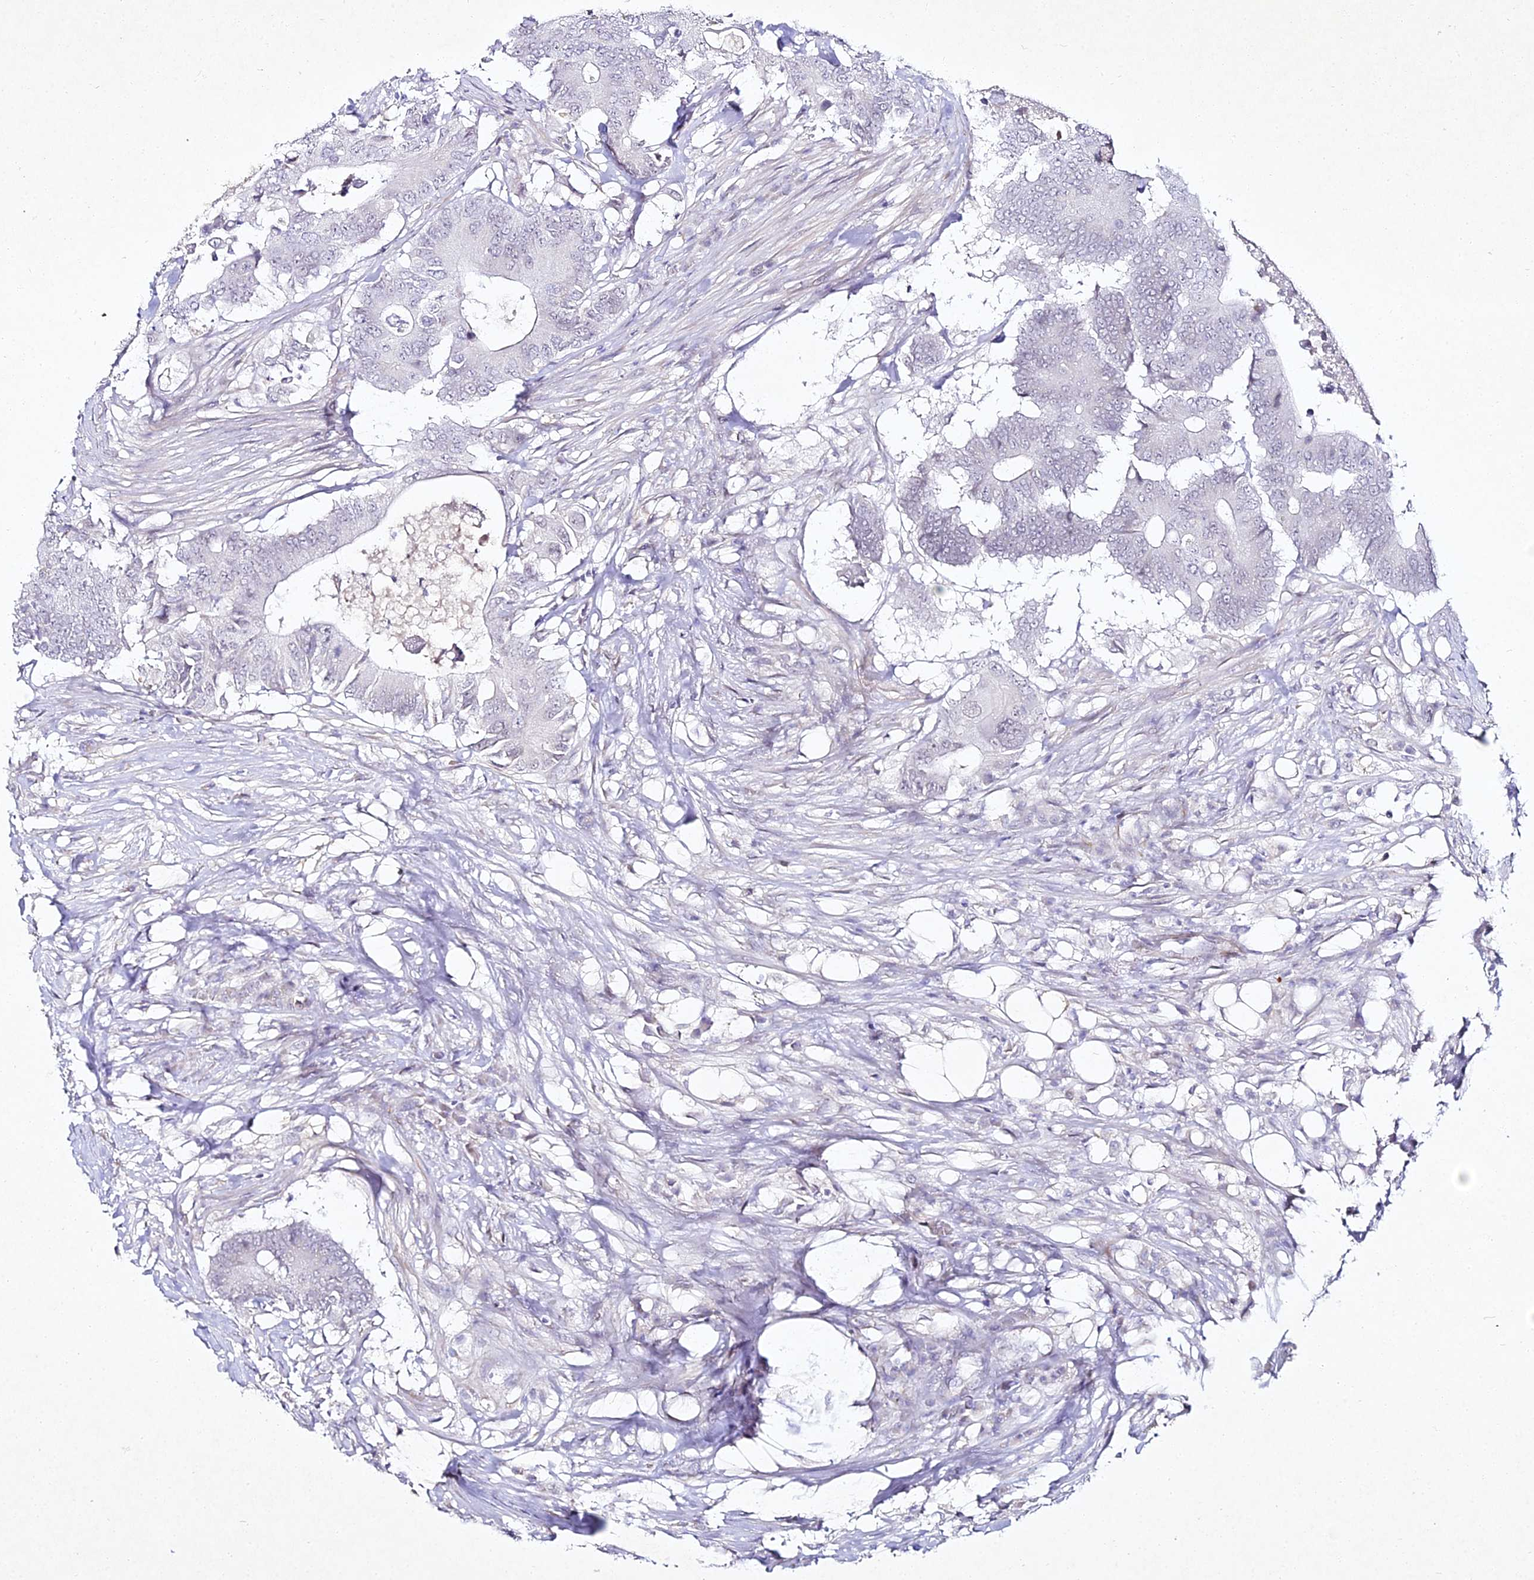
{"staining": {"intensity": "negative", "quantity": "none", "location": "none"}, "tissue": "colorectal cancer", "cell_type": "Tumor cells", "image_type": "cancer", "snomed": [{"axis": "morphology", "description": "Adenocarcinoma, NOS"}, {"axis": "topography", "description": "Colon"}], "caption": "A high-resolution micrograph shows immunohistochemistry (IHC) staining of colorectal cancer (adenocarcinoma), which exhibits no significant expression in tumor cells.", "gene": "ALPG", "patient": {"sex": "male", "age": 71}}